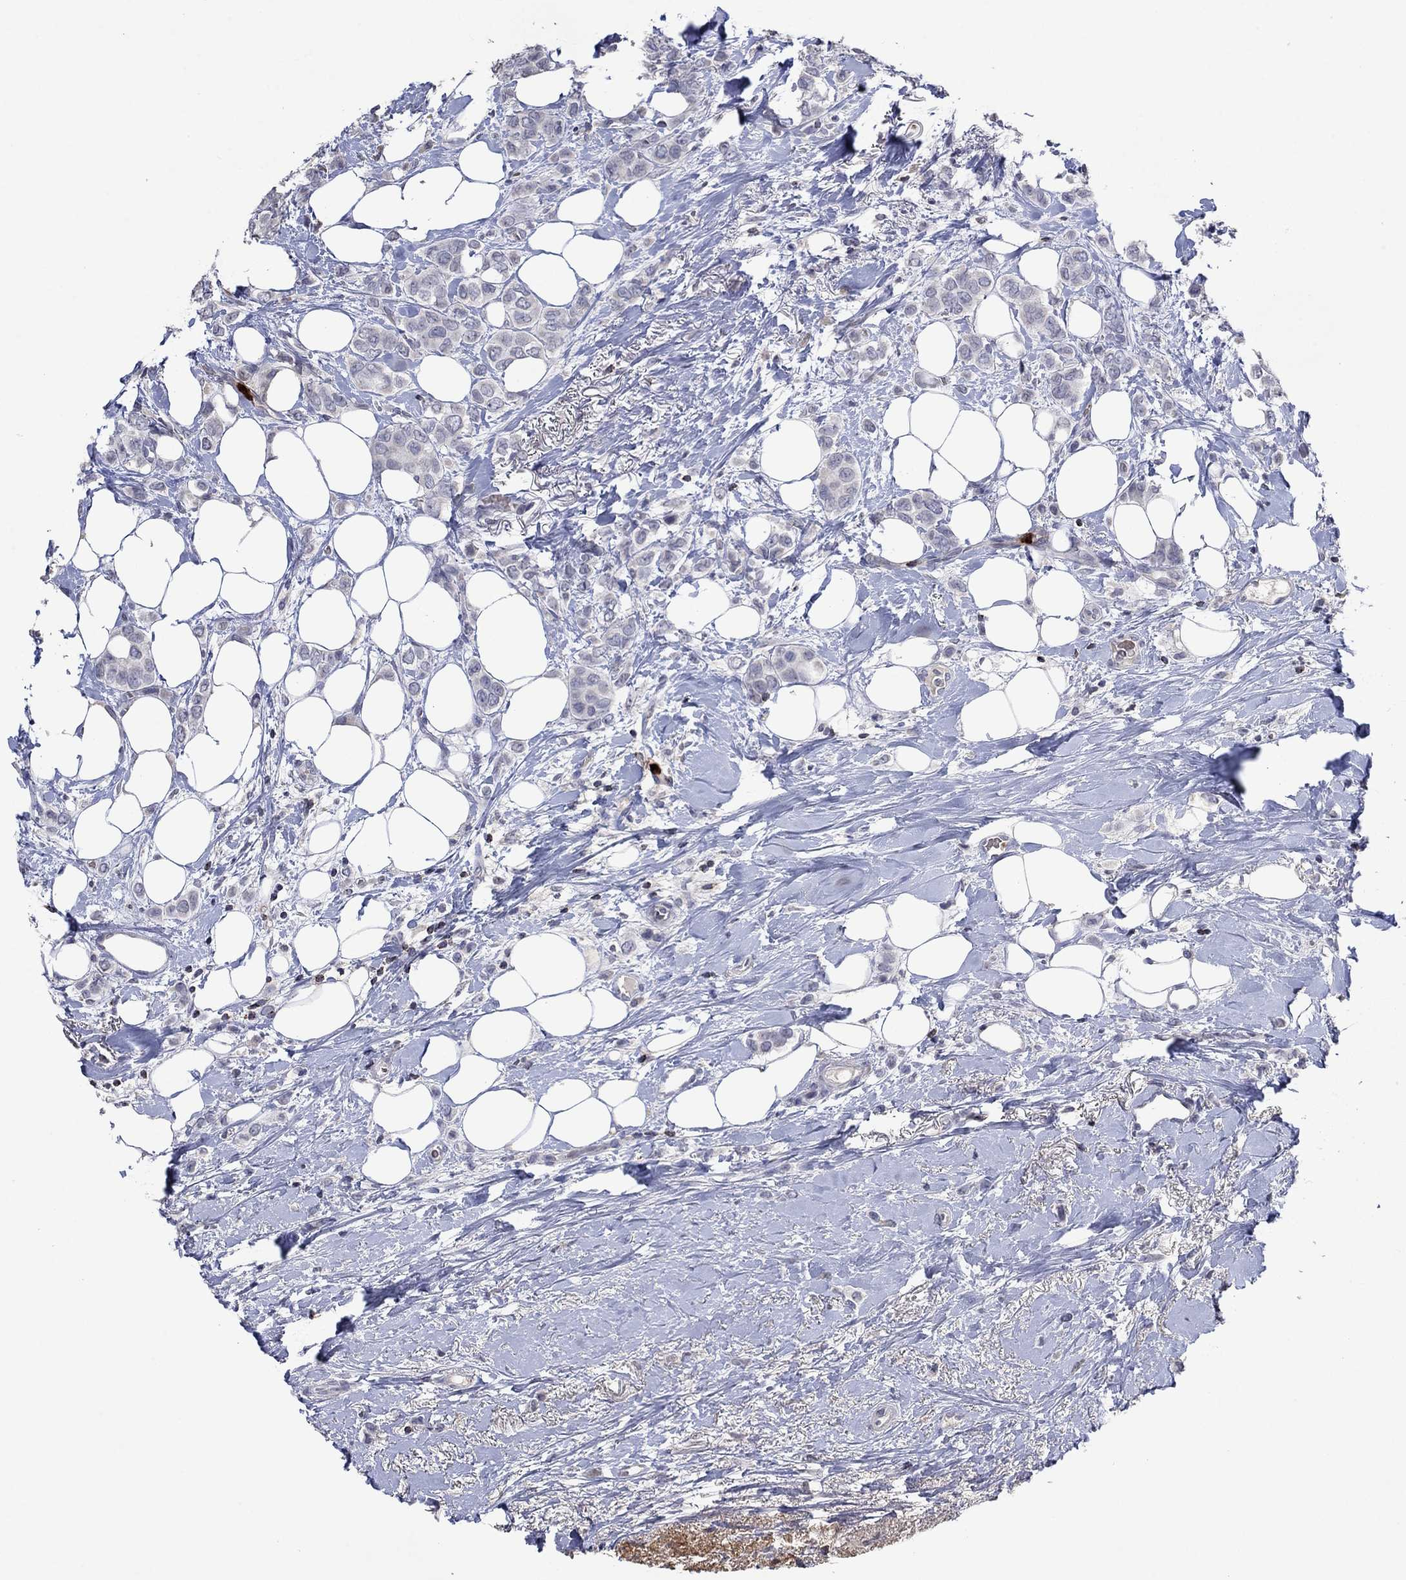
{"staining": {"intensity": "negative", "quantity": "none", "location": "none"}, "tissue": "breast cancer", "cell_type": "Tumor cells", "image_type": "cancer", "snomed": [{"axis": "morphology", "description": "Lobular carcinoma"}, {"axis": "topography", "description": "Breast"}], "caption": "Lobular carcinoma (breast) stained for a protein using IHC displays no staining tumor cells.", "gene": "CCL5", "patient": {"sex": "female", "age": 66}}